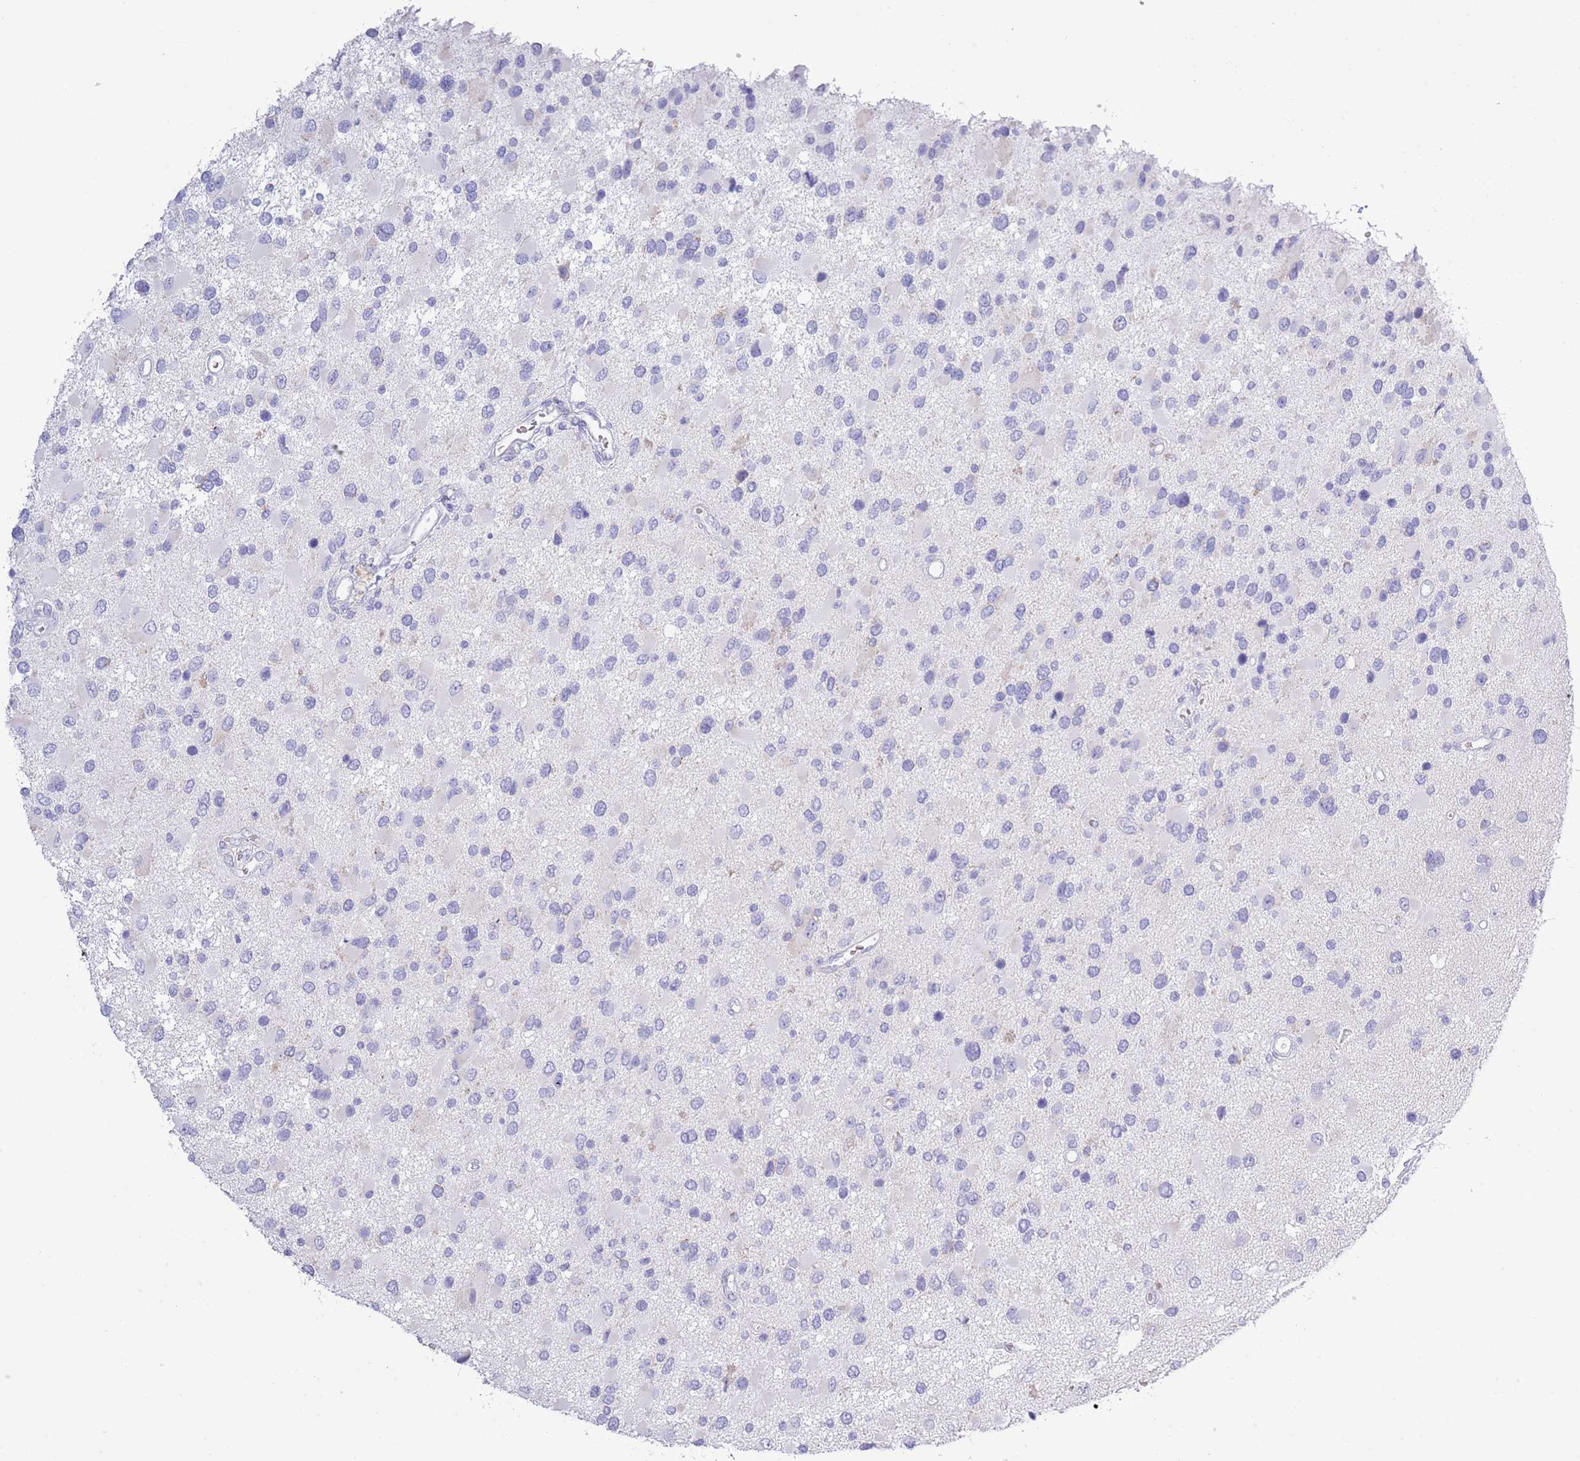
{"staining": {"intensity": "negative", "quantity": "none", "location": "none"}, "tissue": "glioma", "cell_type": "Tumor cells", "image_type": "cancer", "snomed": [{"axis": "morphology", "description": "Glioma, malignant, High grade"}, {"axis": "topography", "description": "Brain"}], "caption": "Malignant glioma (high-grade) stained for a protein using IHC shows no staining tumor cells.", "gene": "ACR", "patient": {"sex": "male", "age": 53}}